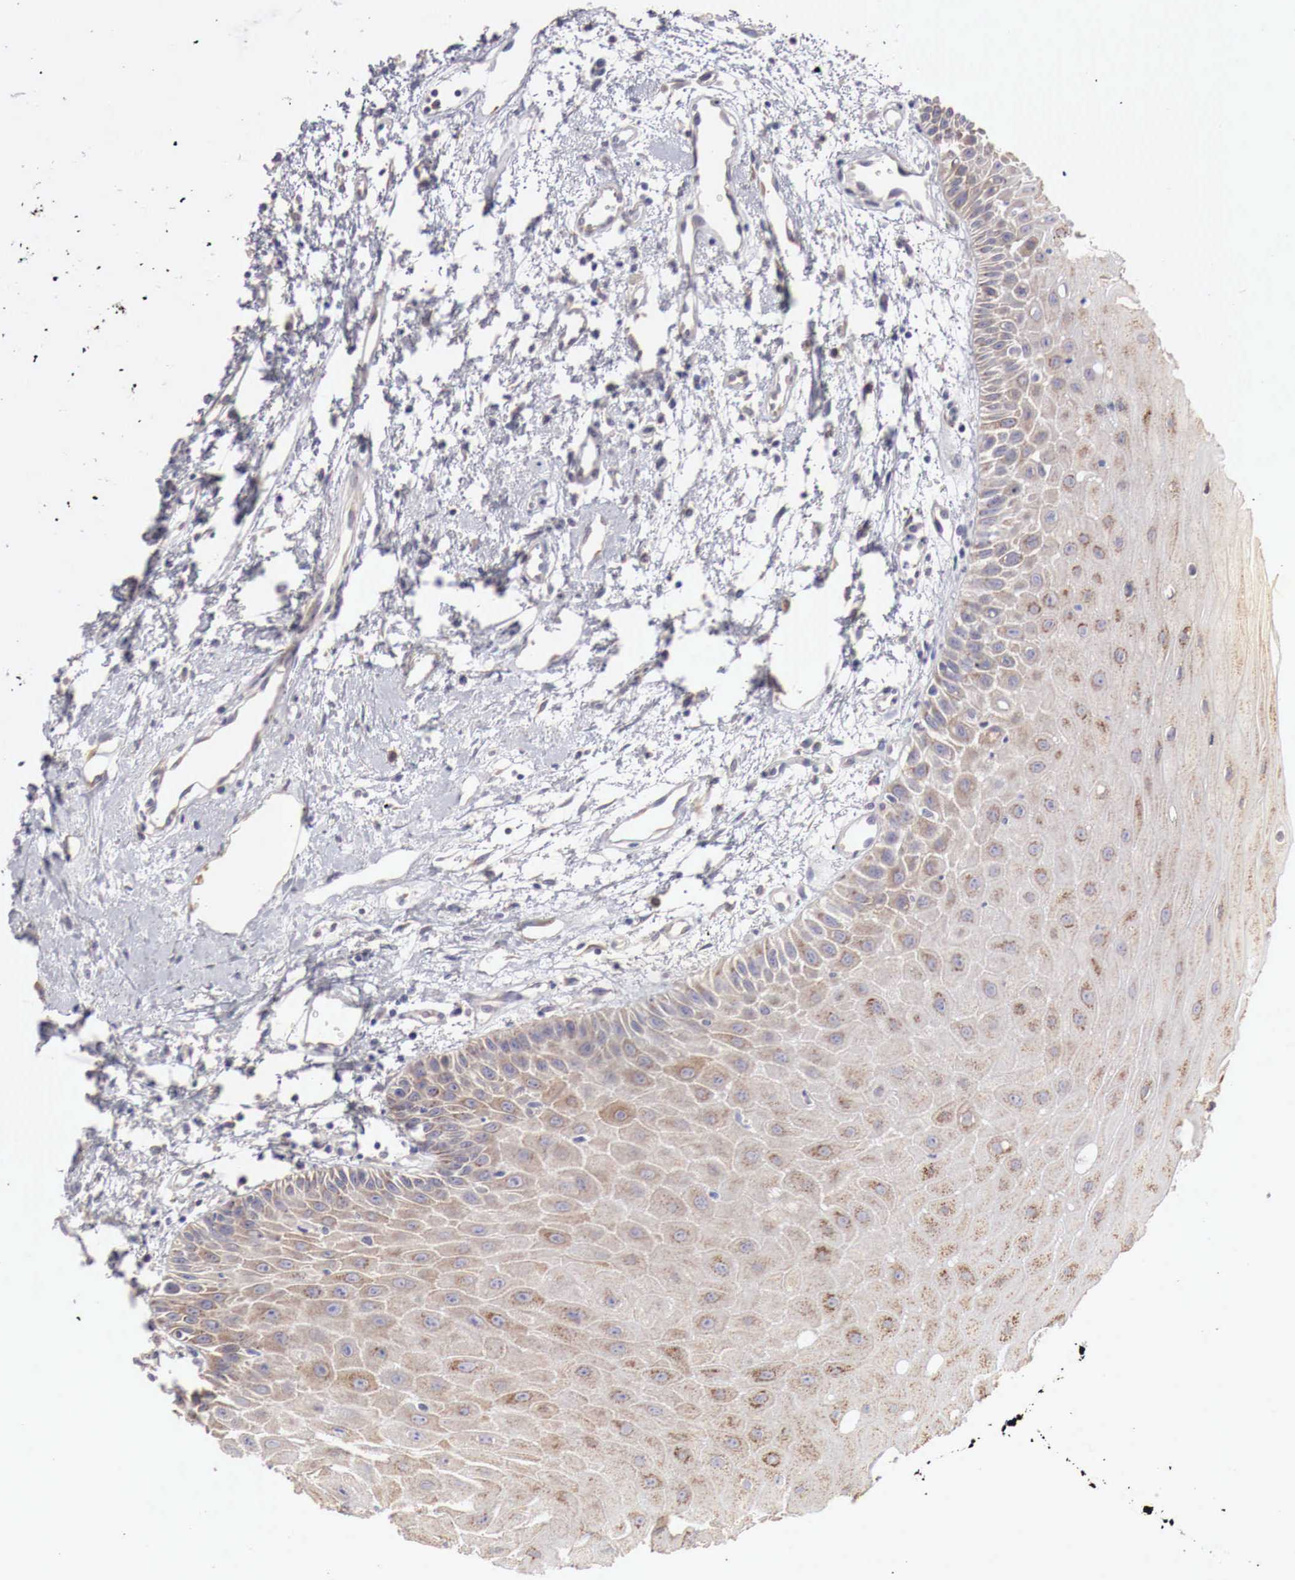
{"staining": {"intensity": "weak", "quantity": "25%-75%", "location": "cytoplasmic/membranous"}, "tissue": "oral mucosa", "cell_type": "Squamous epithelial cells", "image_type": "normal", "snomed": [{"axis": "morphology", "description": "Normal tissue, NOS"}, {"axis": "topography", "description": "Oral tissue"}], "caption": "Oral mucosa stained with a brown dye demonstrates weak cytoplasmic/membranous positive expression in approximately 25%-75% of squamous epithelial cells.", "gene": "NSDHL", "patient": {"sex": "male", "age": 54}}